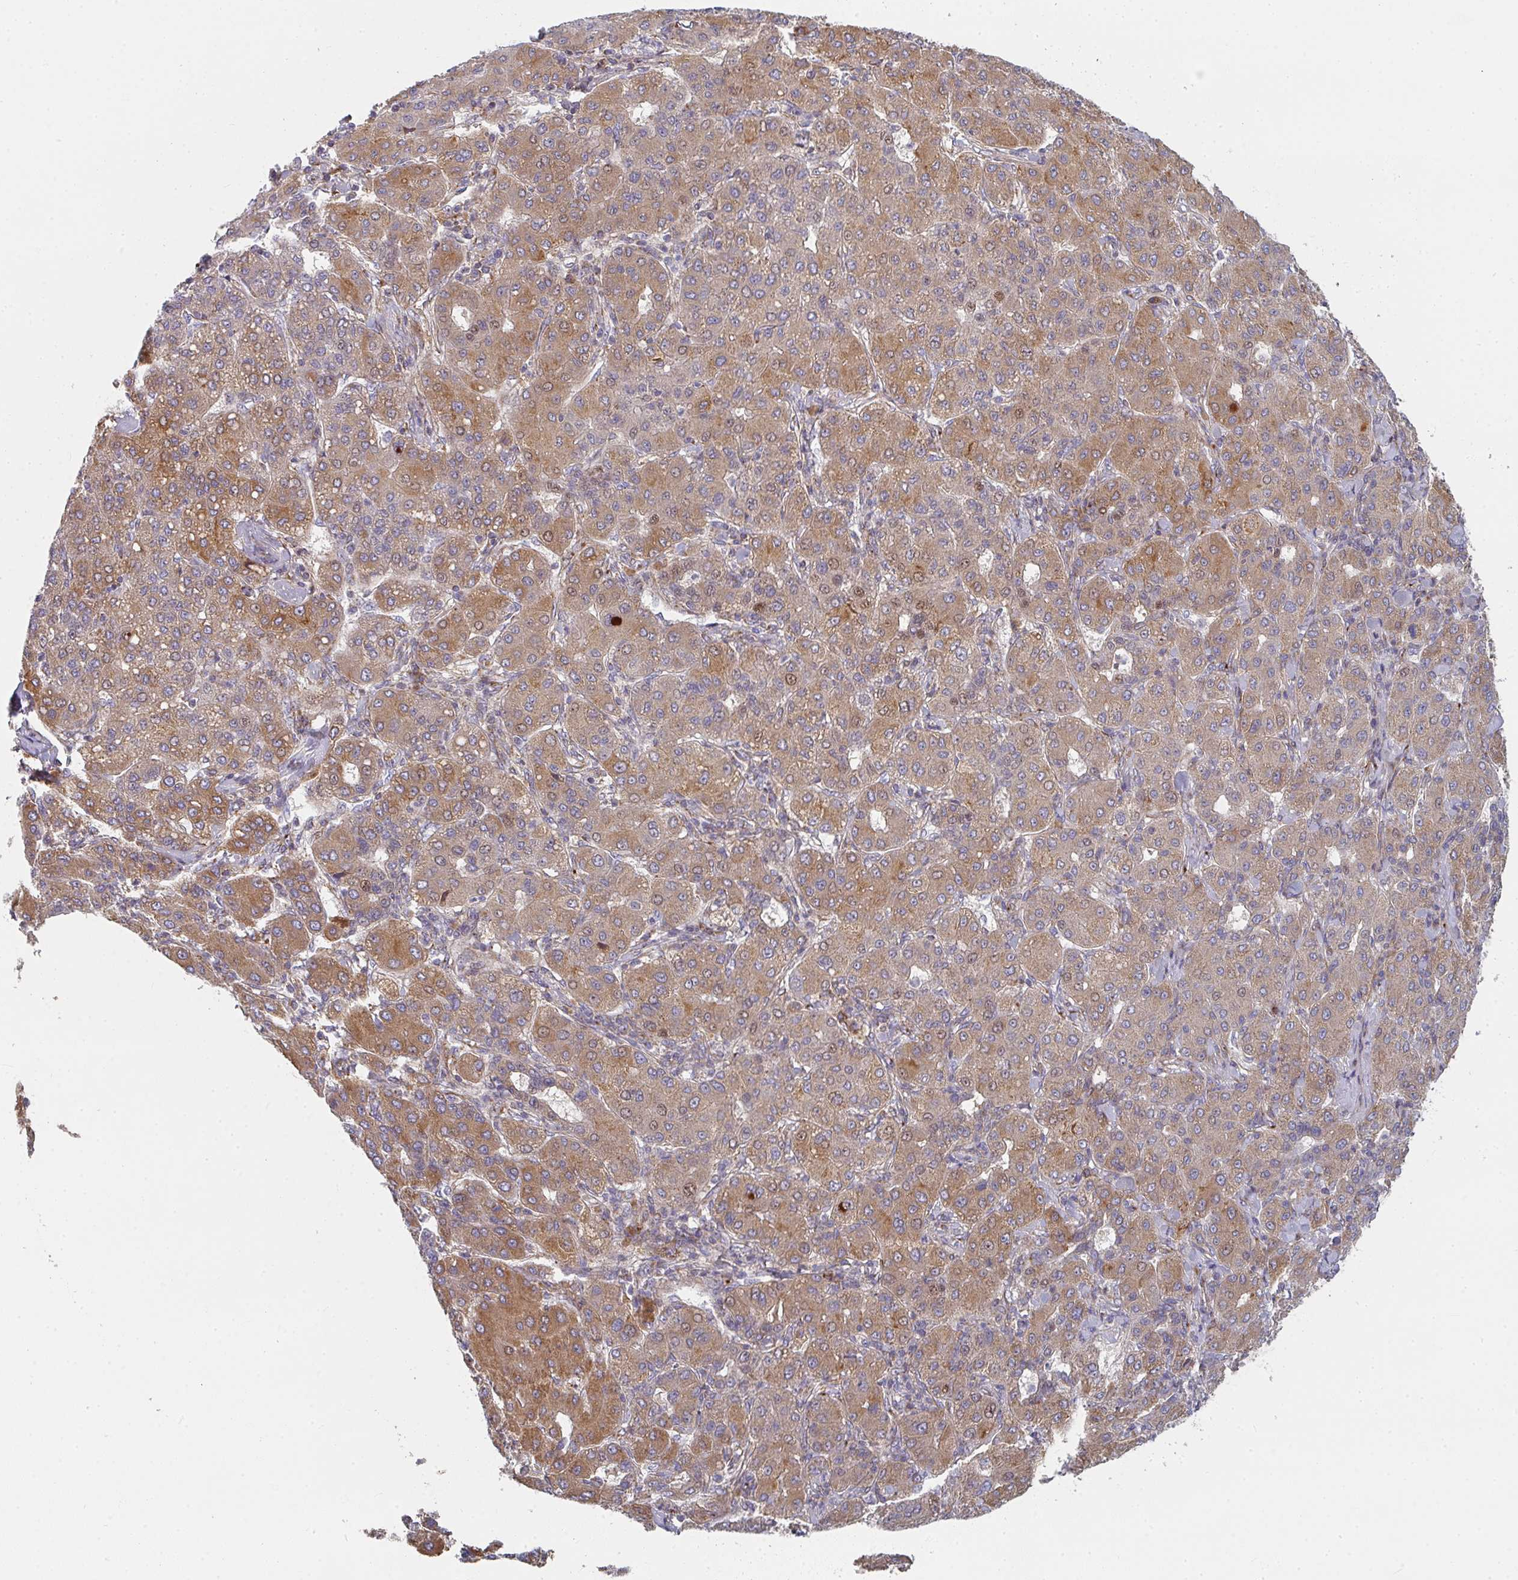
{"staining": {"intensity": "moderate", "quantity": ">75%", "location": "cytoplasmic/membranous,nuclear"}, "tissue": "liver cancer", "cell_type": "Tumor cells", "image_type": "cancer", "snomed": [{"axis": "morphology", "description": "Carcinoma, Hepatocellular, NOS"}, {"axis": "topography", "description": "Liver"}], "caption": "Human liver hepatocellular carcinoma stained with a protein marker shows moderate staining in tumor cells.", "gene": "RHEBL1", "patient": {"sex": "male", "age": 65}}